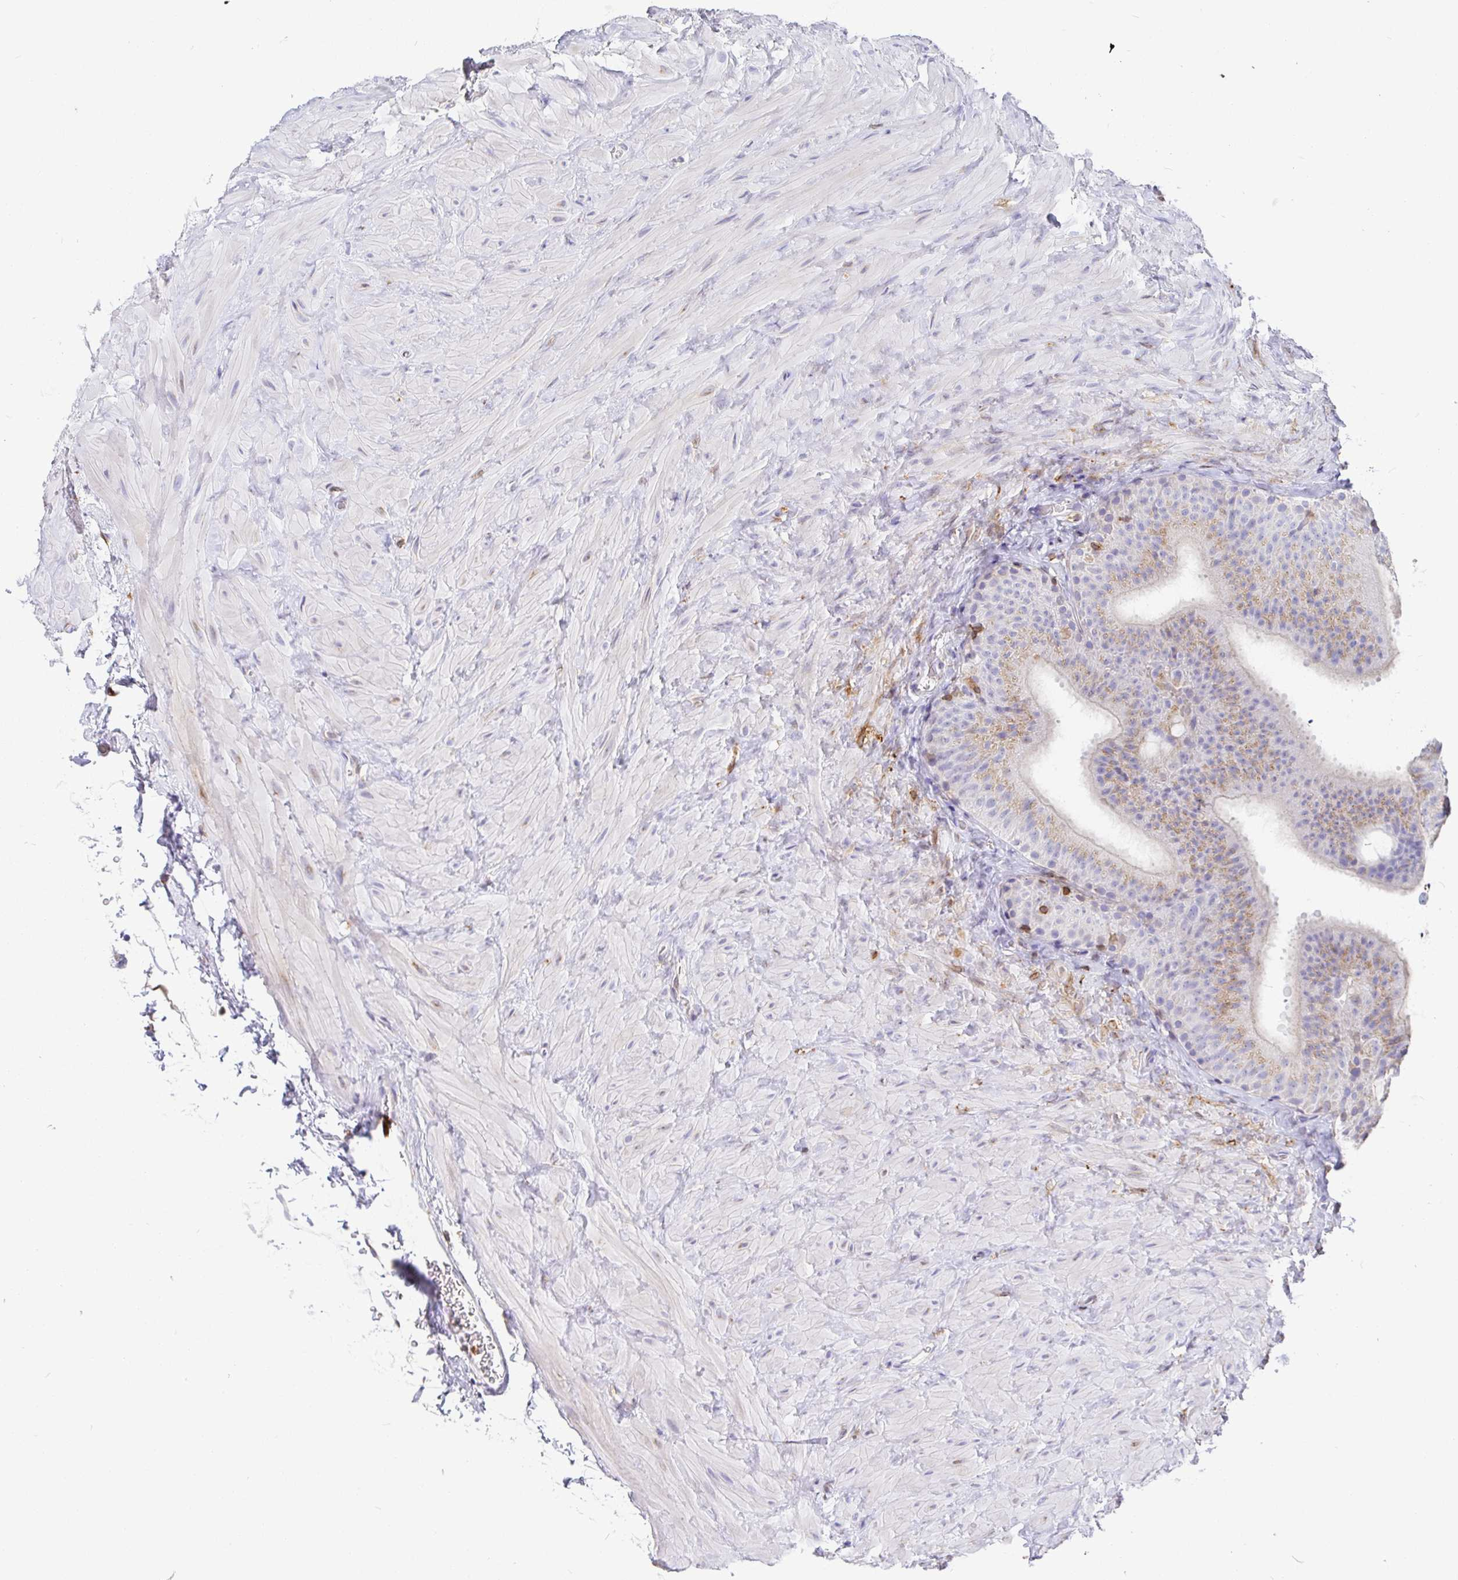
{"staining": {"intensity": "weak", "quantity": "25%-75%", "location": "cytoplasmic/membranous"}, "tissue": "epididymis", "cell_type": "Glandular cells", "image_type": "normal", "snomed": [{"axis": "morphology", "description": "Normal tissue, NOS"}, {"axis": "topography", "description": "Epididymis, spermatic cord, NOS"}, {"axis": "topography", "description": "Epididymis"}], "caption": "The photomicrograph exhibits staining of normal epididymis, revealing weak cytoplasmic/membranous protein expression (brown color) within glandular cells. The protein of interest is shown in brown color, while the nuclei are stained blue.", "gene": "TP53I11", "patient": {"sex": "male", "age": 31}}